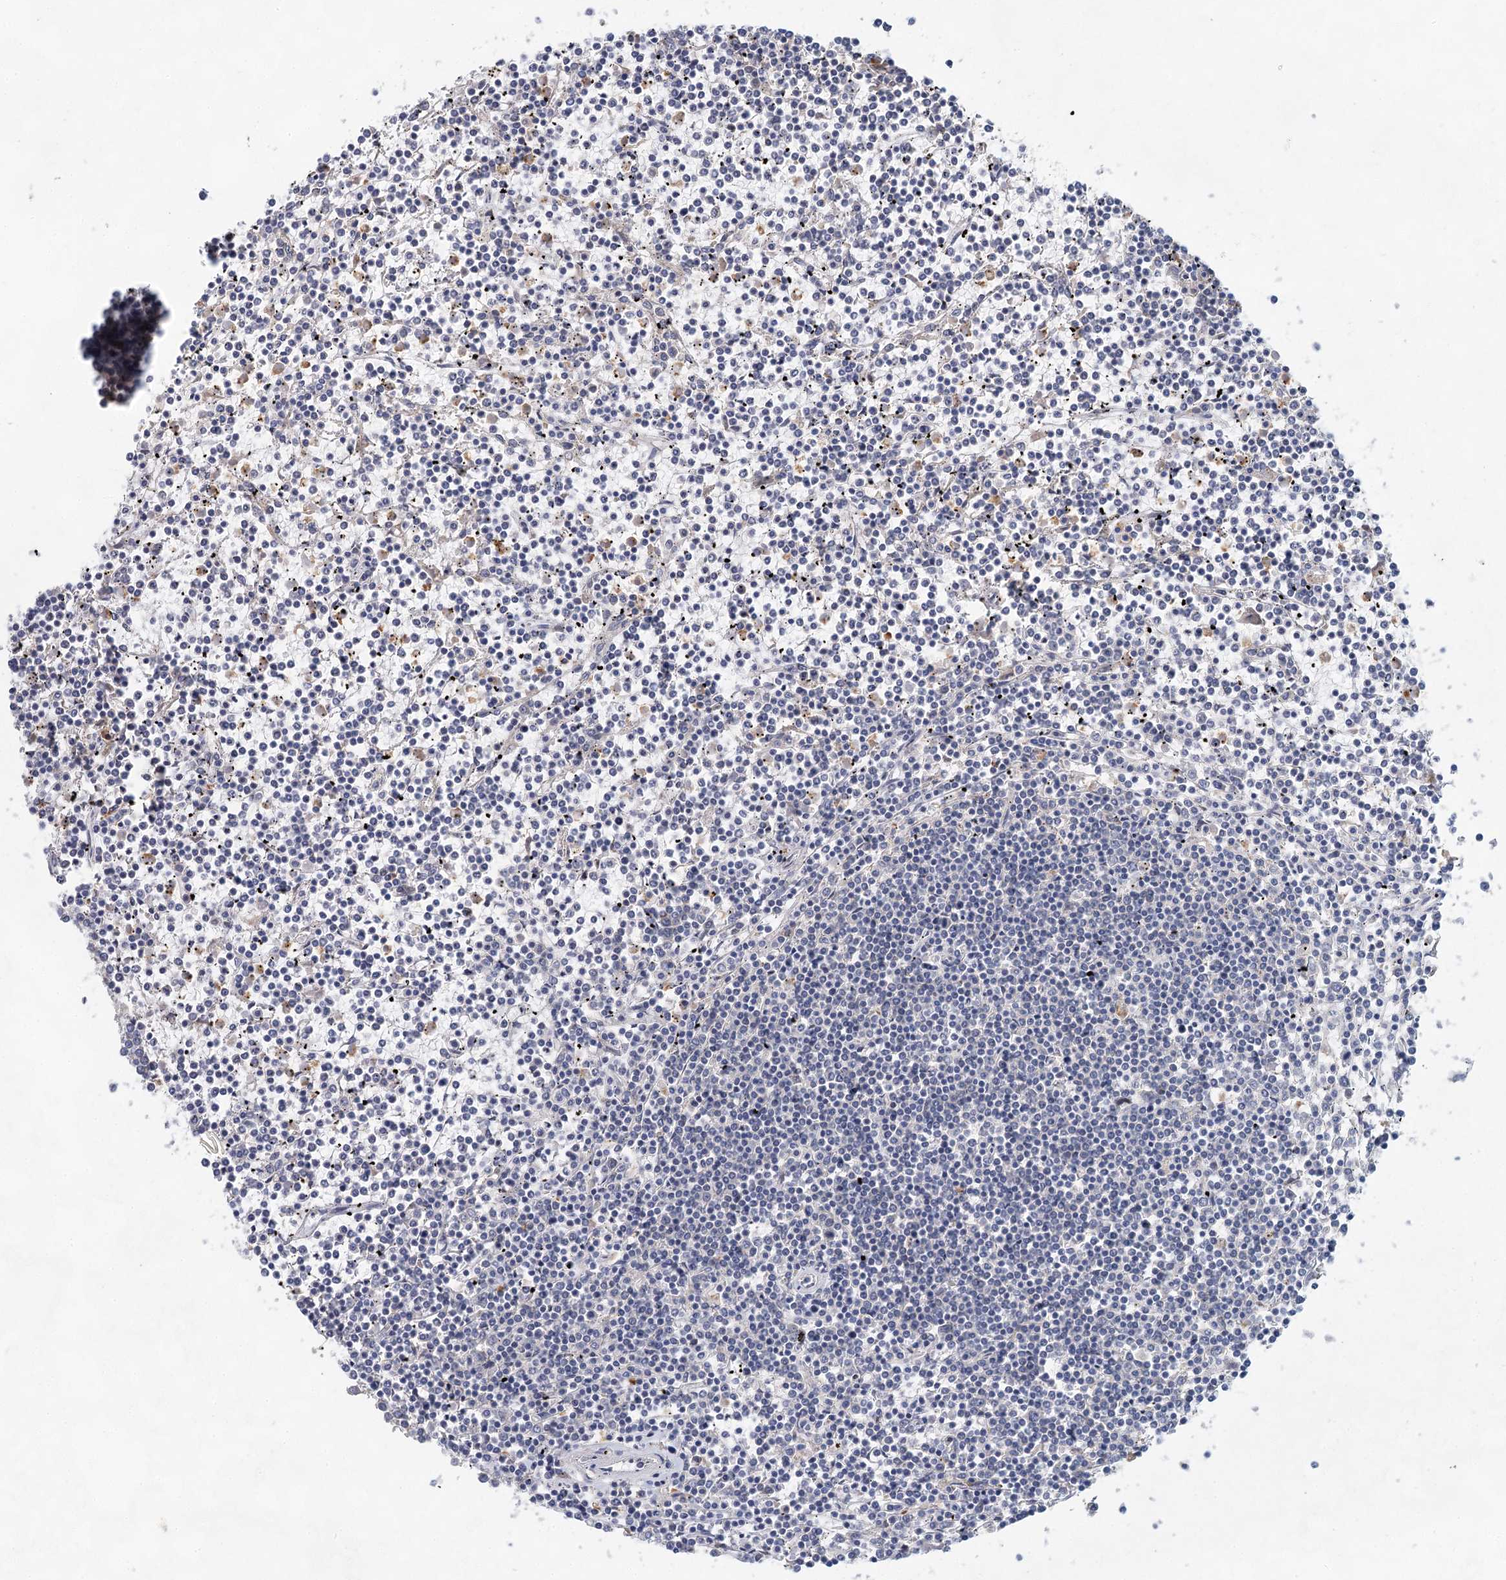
{"staining": {"intensity": "negative", "quantity": "none", "location": "none"}, "tissue": "lymphoma", "cell_type": "Tumor cells", "image_type": "cancer", "snomed": [{"axis": "morphology", "description": "Malignant lymphoma, non-Hodgkin's type, Low grade"}, {"axis": "topography", "description": "Spleen"}], "caption": "Tumor cells show no significant staining in lymphoma. (Immunohistochemistry, brightfield microscopy, high magnification).", "gene": "BLTP1", "patient": {"sex": "female", "age": 19}}